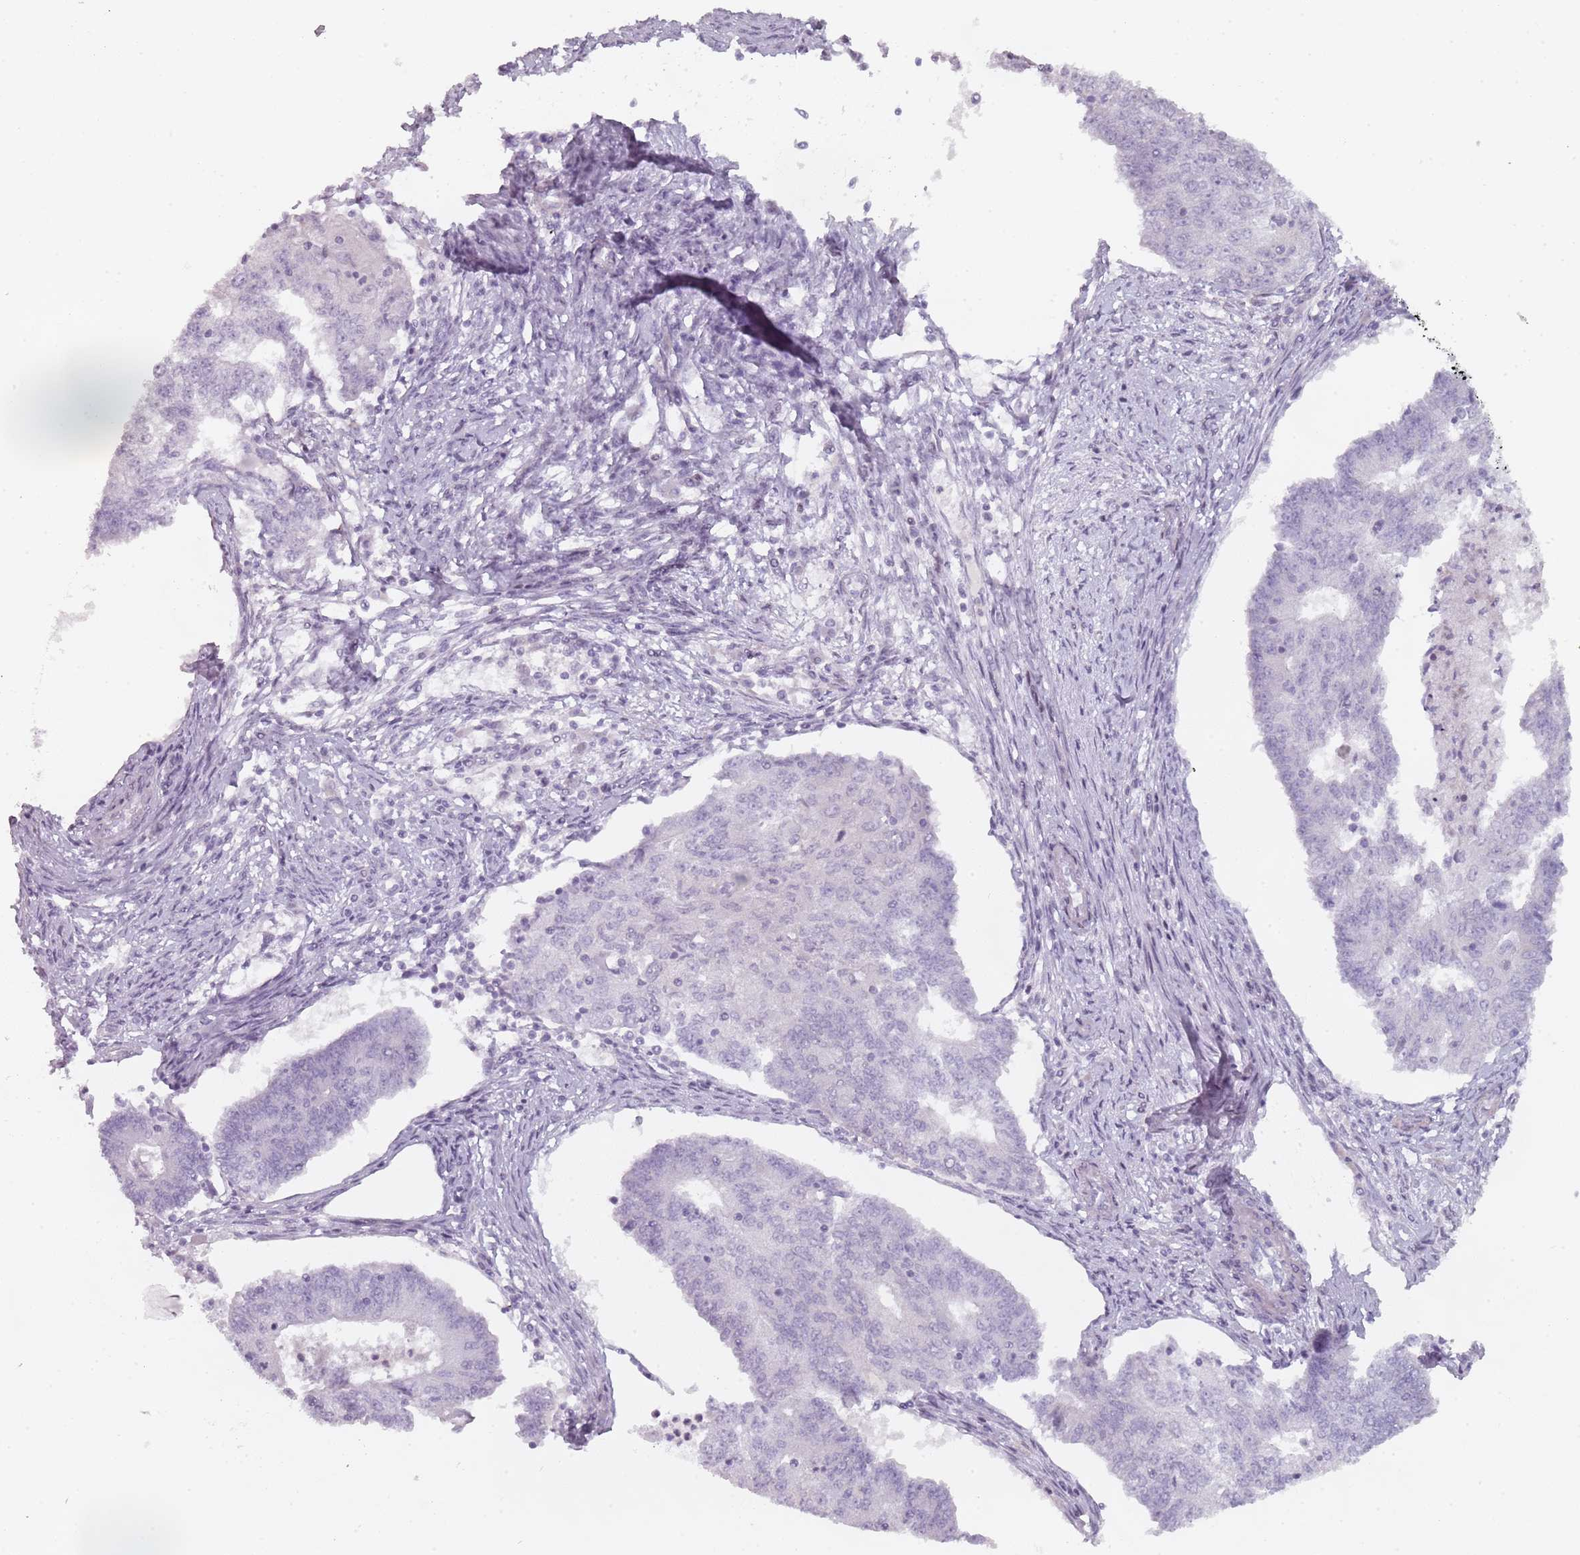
{"staining": {"intensity": "negative", "quantity": "none", "location": "none"}, "tissue": "endometrial cancer", "cell_type": "Tumor cells", "image_type": "cancer", "snomed": [{"axis": "morphology", "description": "Adenocarcinoma, NOS"}, {"axis": "topography", "description": "Endometrium"}], "caption": "A high-resolution photomicrograph shows IHC staining of adenocarcinoma (endometrial), which exhibits no significant staining in tumor cells.", "gene": "RPS6KA2", "patient": {"sex": "female", "age": 56}}